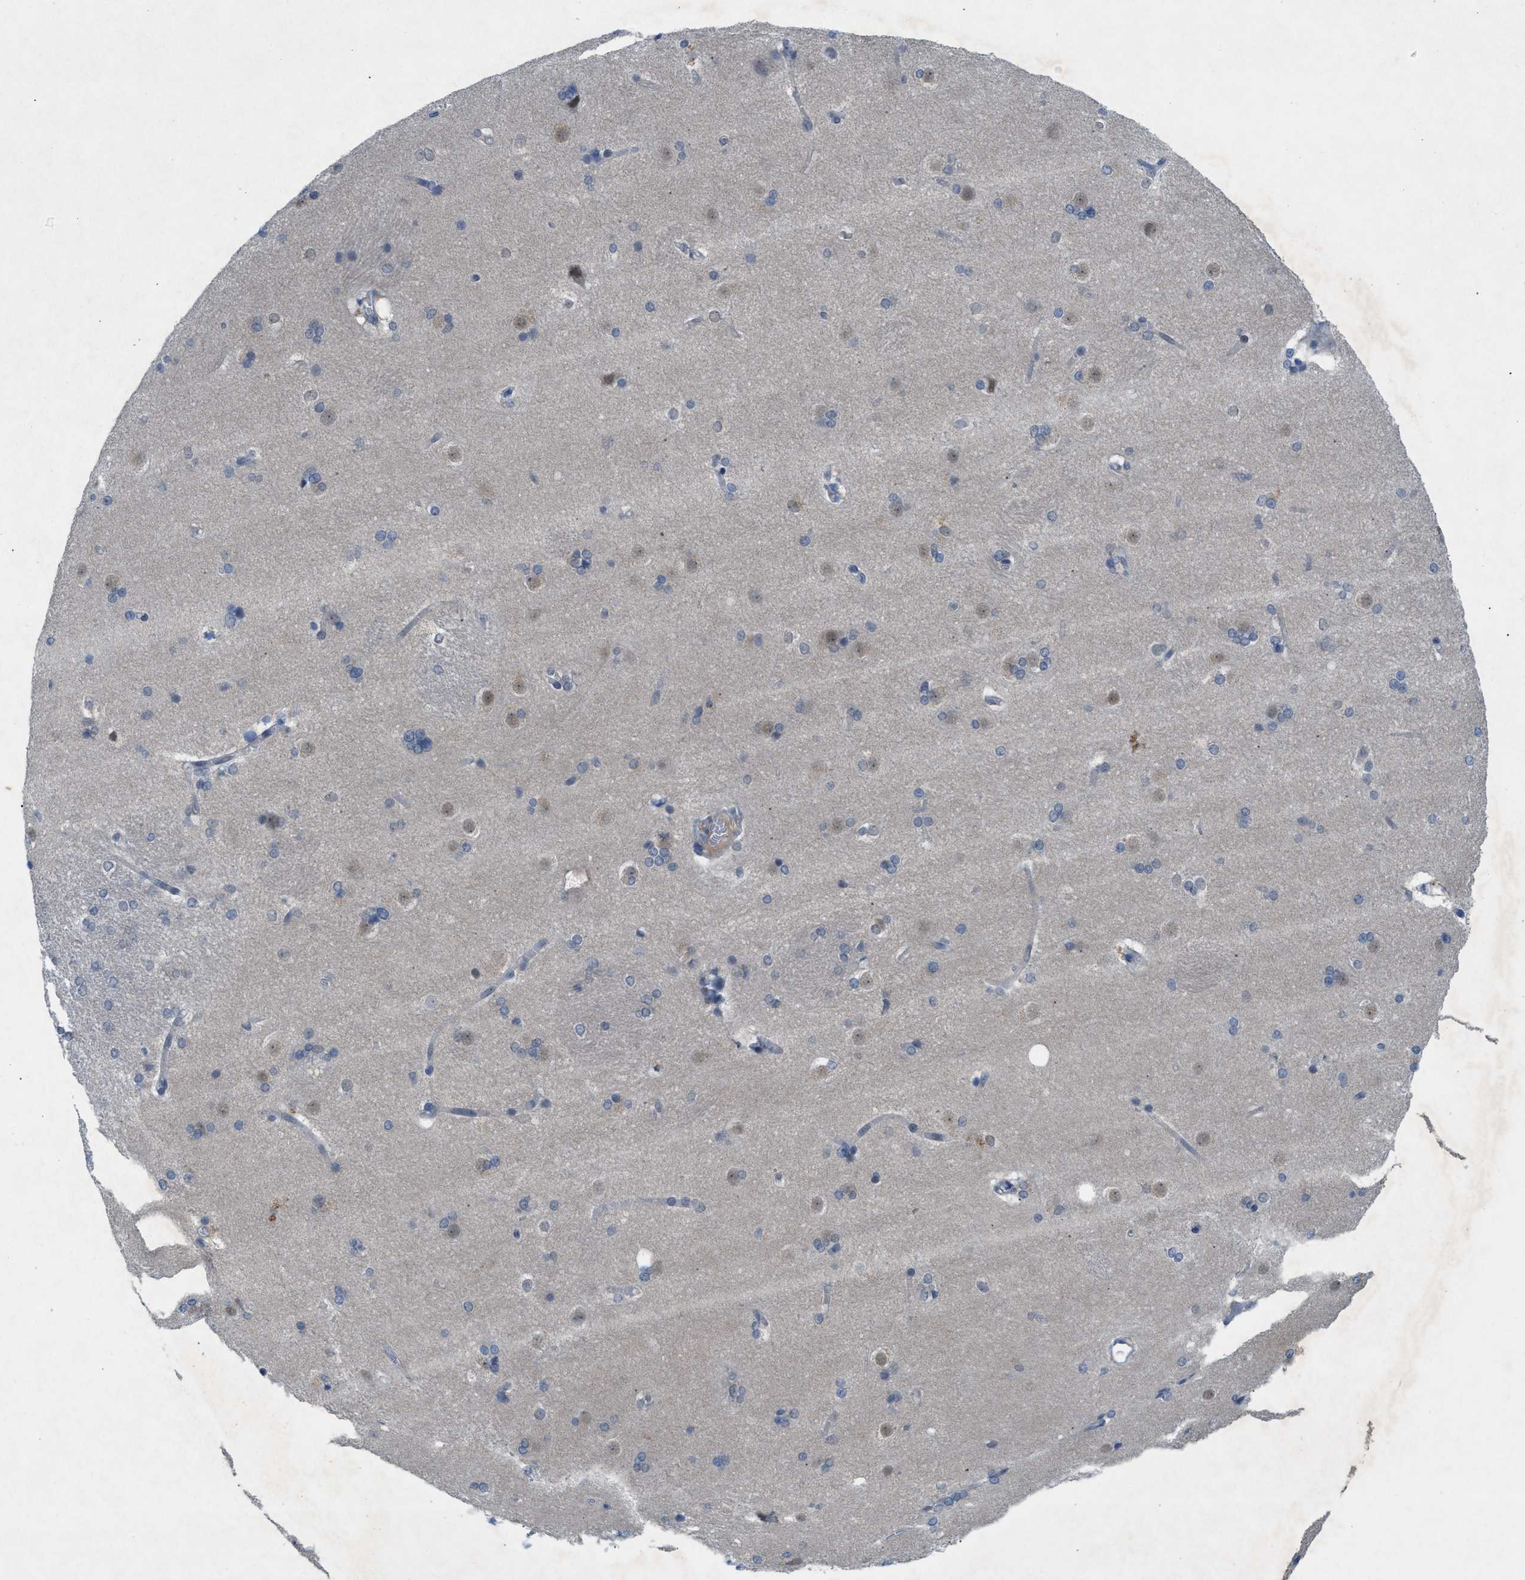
{"staining": {"intensity": "negative", "quantity": "none", "location": "none"}, "tissue": "caudate", "cell_type": "Glial cells", "image_type": "normal", "snomed": [{"axis": "morphology", "description": "Normal tissue, NOS"}, {"axis": "topography", "description": "Lateral ventricle wall"}], "caption": "DAB (3,3'-diaminobenzidine) immunohistochemical staining of benign caudate displays no significant expression in glial cells.", "gene": "WIPI2", "patient": {"sex": "female", "age": 19}}